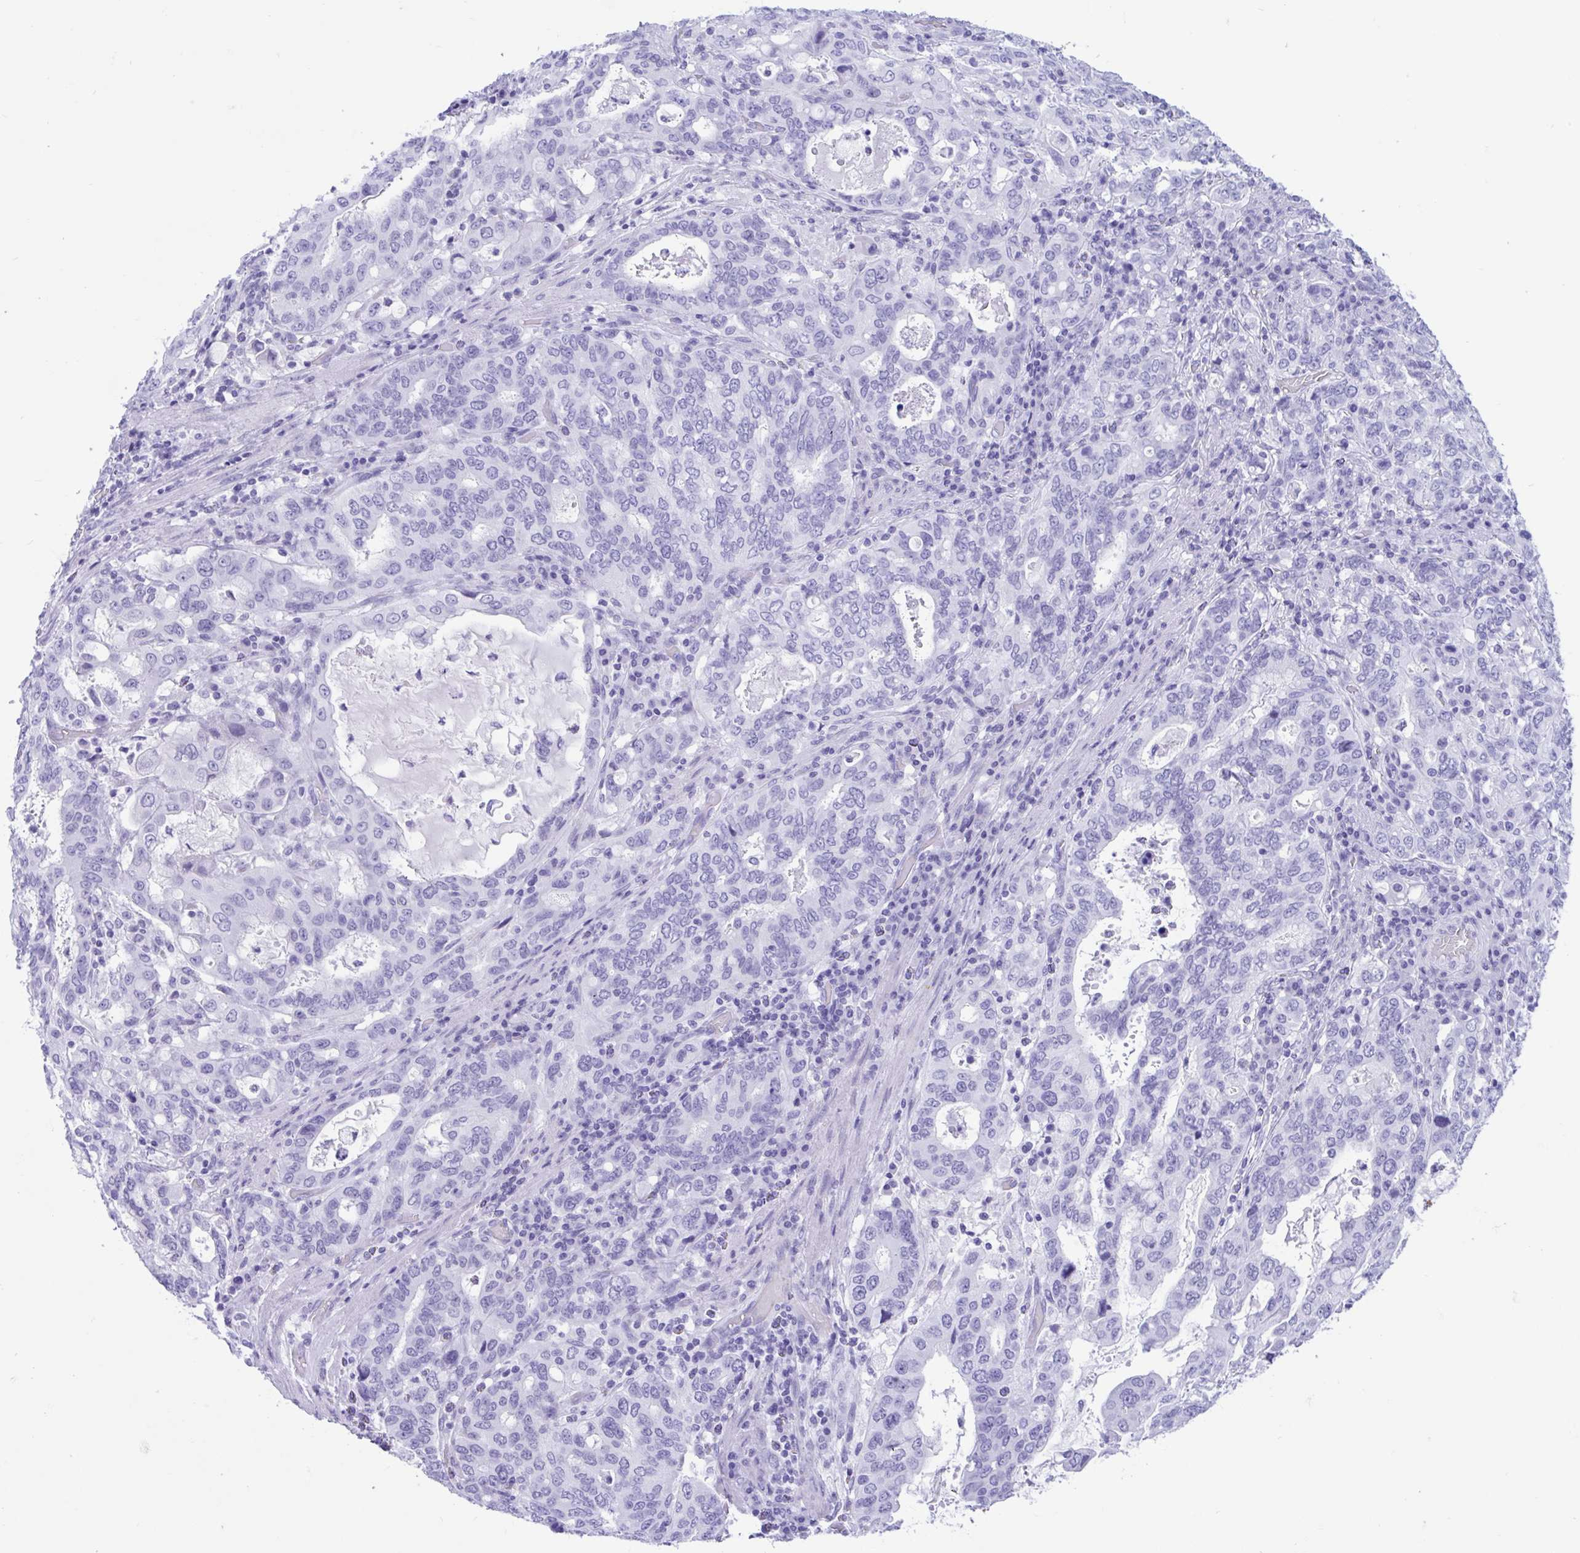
{"staining": {"intensity": "negative", "quantity": "none", "location": "none"}, "tissue": "stomach cancer", "cell_type": "Tumor cells", "image_type": "cancer", "snomed": [{"axis": "morphology", "description": "Adenocarcinoma, NOS"}, {"axis": "topography", "description": "Stomach, upper"}, {"axis": "topography", "description": "Stomach"}], "caption": "Tumor cells show no significant expression in stomach cancer (adenocarcinoma). (Immunohistochemistry, brightfield microscopy, high magnification).", "gene": "TMEM35A", "patient": {"sex": "male", "age": 62}}